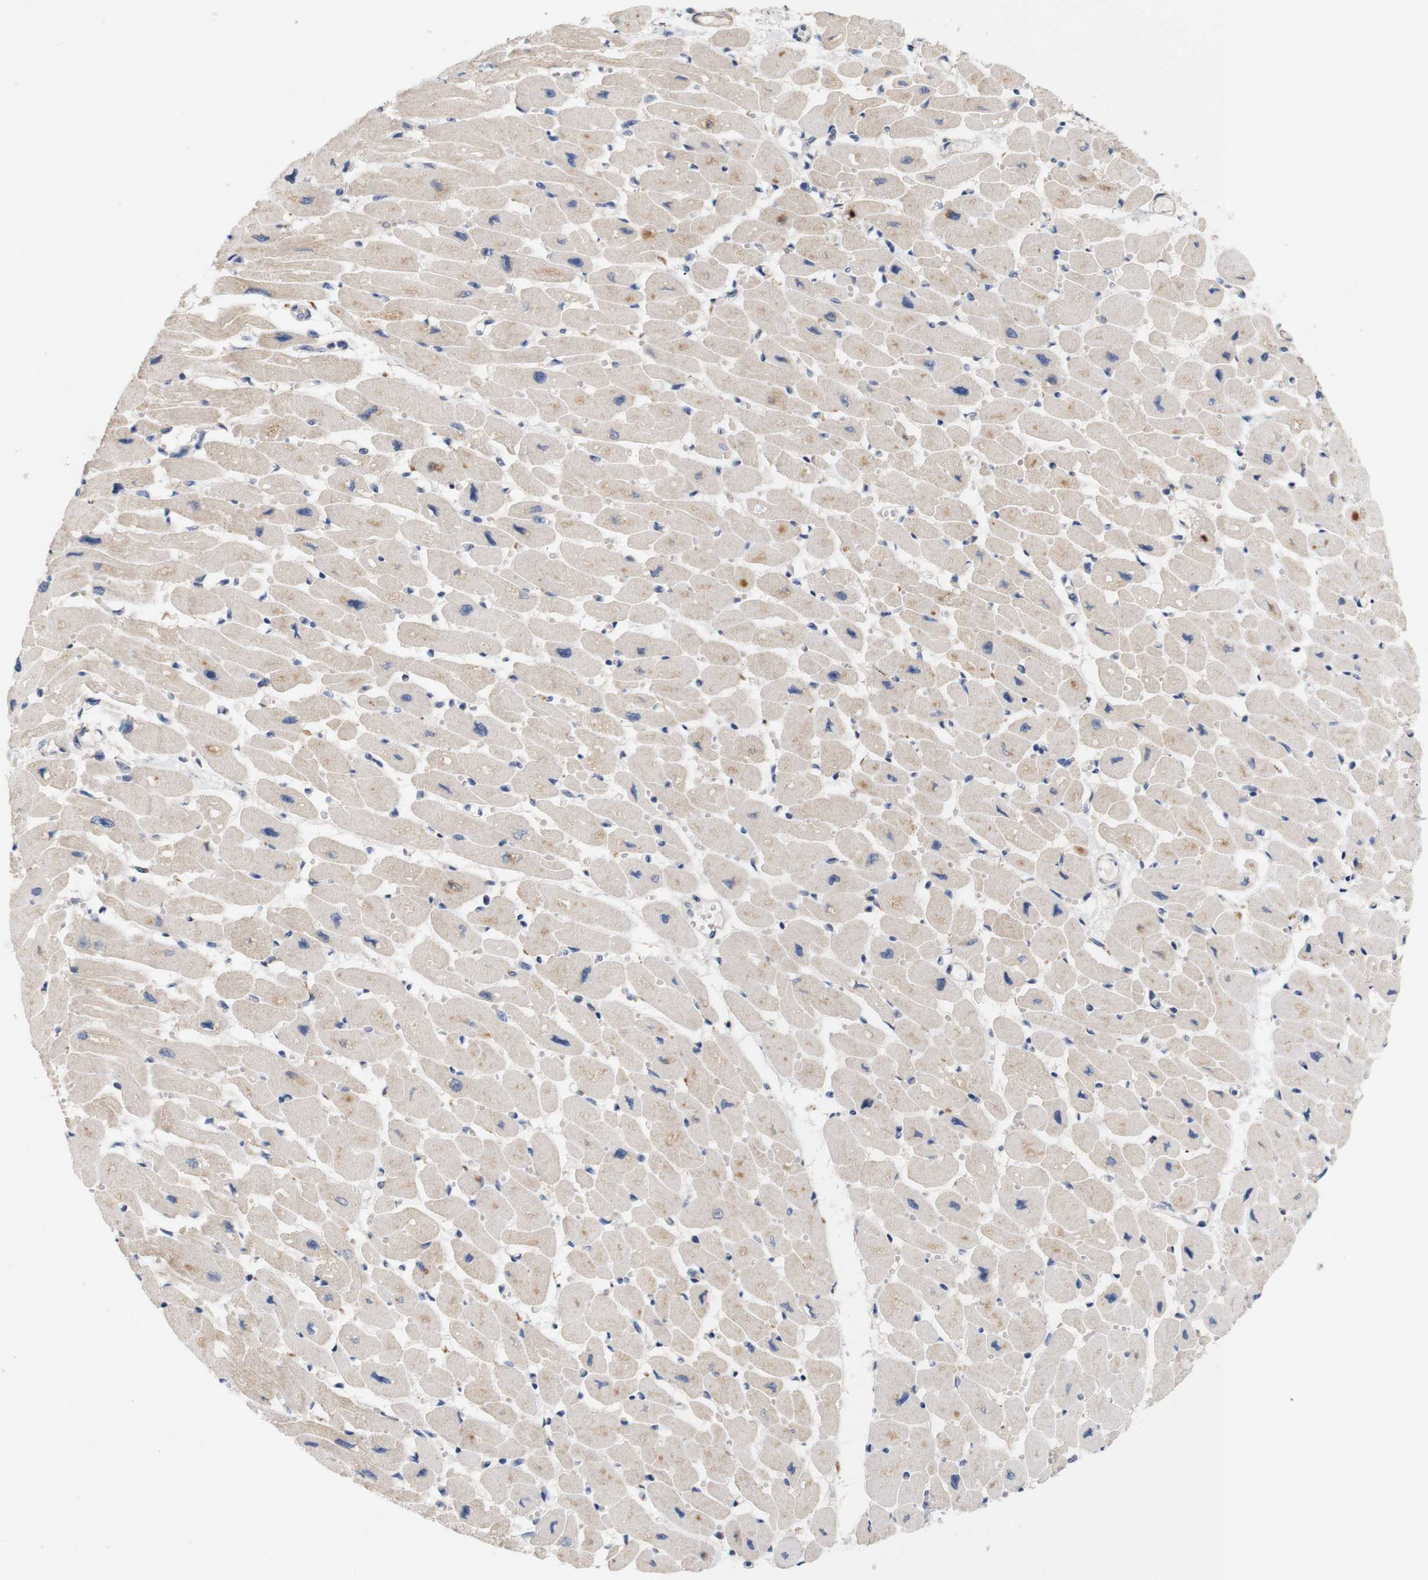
{"staining": {"intensity": "weak", "quantity": "25%-75%", "location": "cytoplasmic/membranous"}, "tissue": "heart muscle", "cell_type": "Cardiomyocytes", "image_type": "normal", "snomed": [{"axis": "morphology", "description": "Normal tissue, NOS"}, {"axis": "topography", "description": "Heart"}], "caption": "The immunohistochemical stain shows weak cytoplasmic/membranous staining in cardiomyocytes of normal heart muscle.", "gene": "TRIM5", "patient": {"sex": "female", "age": 54}}